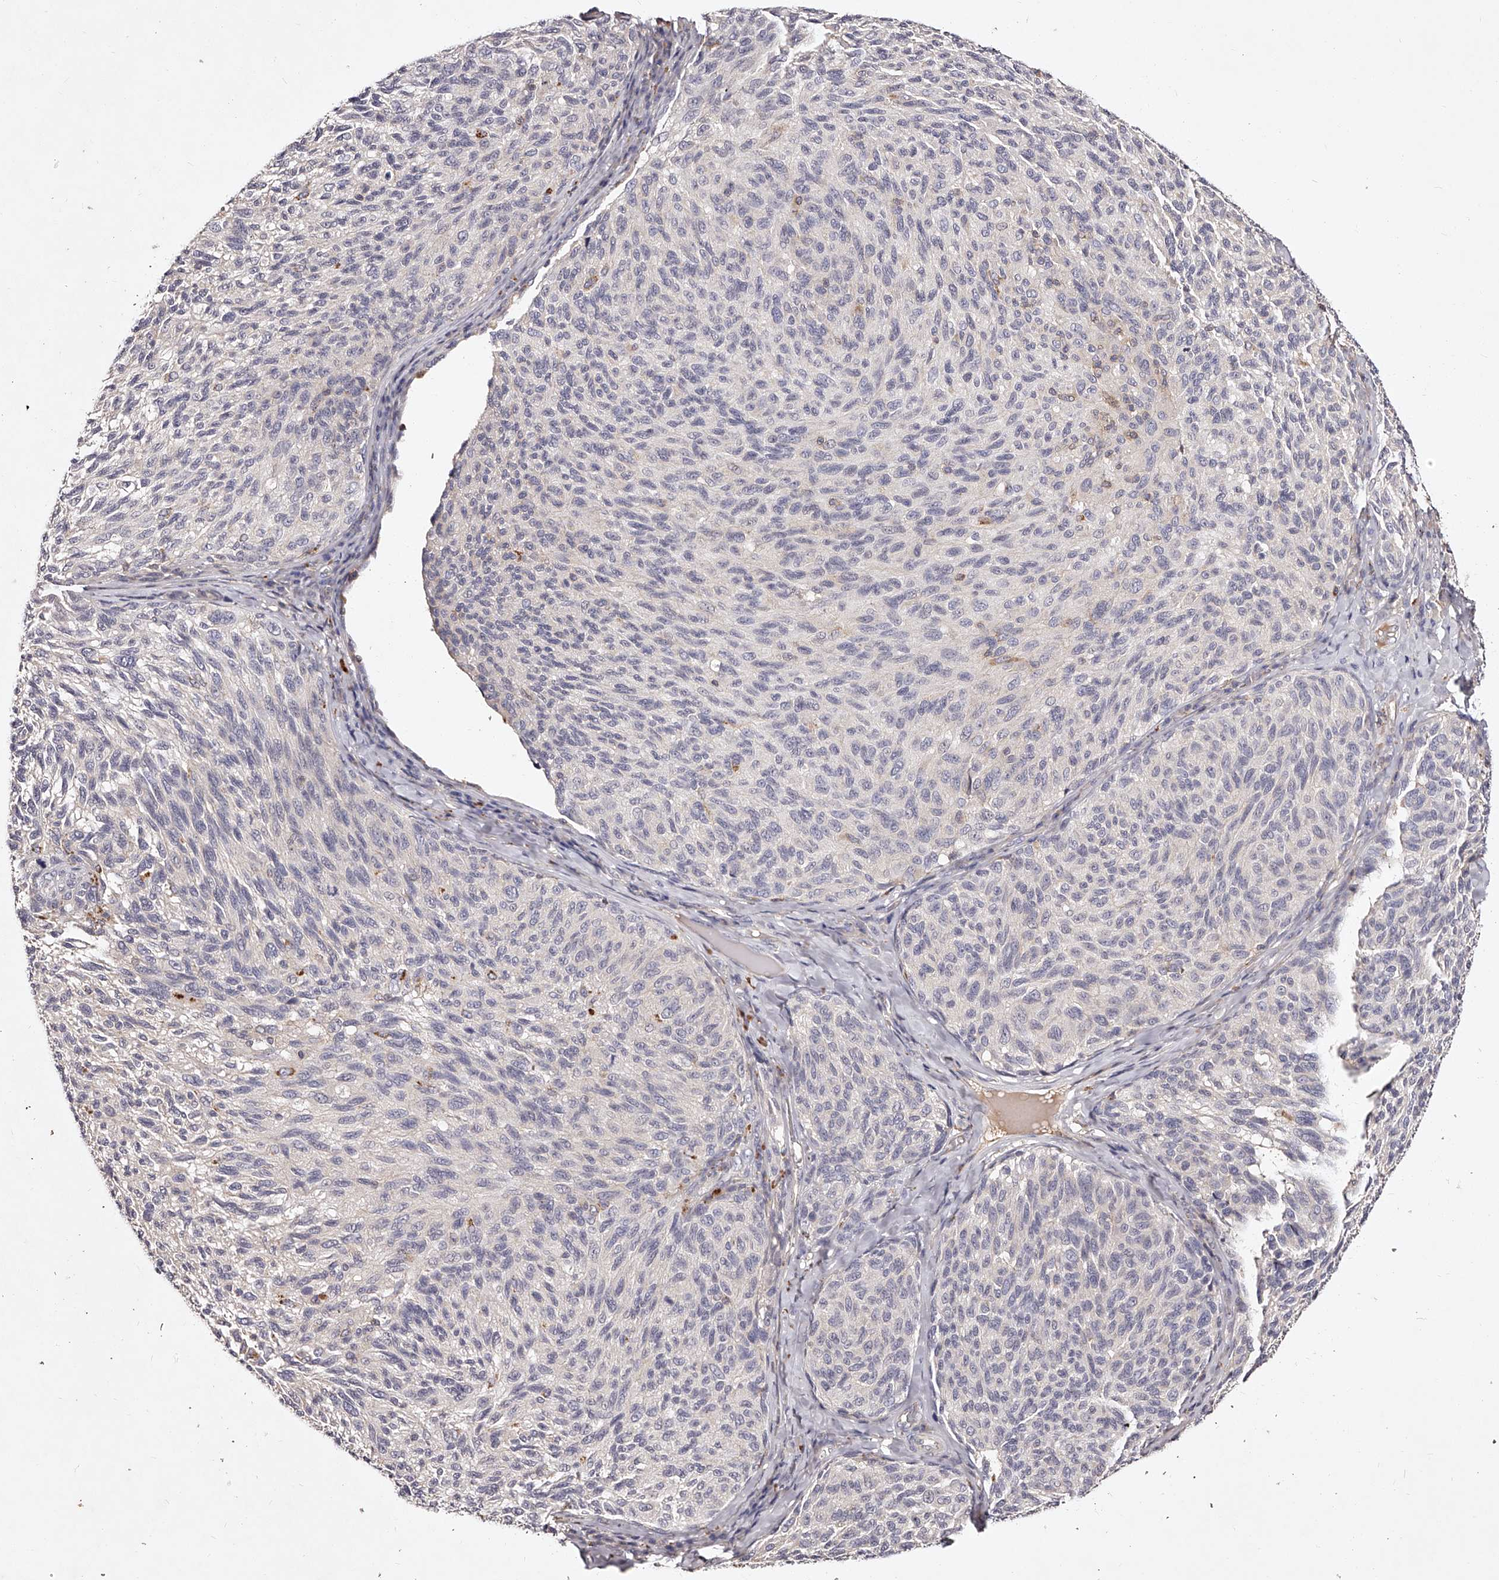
{"staining": {"intensity": "negative", "quantity": "none", "location": "none"}, "tissue": "melanoma", "cell_type": "Tumor cells", "image_type": "cancer", "snomed": [{"axis": "morphology", "description": "Malignant melanoma, NOS"}, {"axis": "topography", "description": "Skin"}], "caption": "Protein analysis of melanoma shows no significant staining in tumor cells.", "gene": "PHACTR1", "patient": {"sex": "female", "age": 73}}